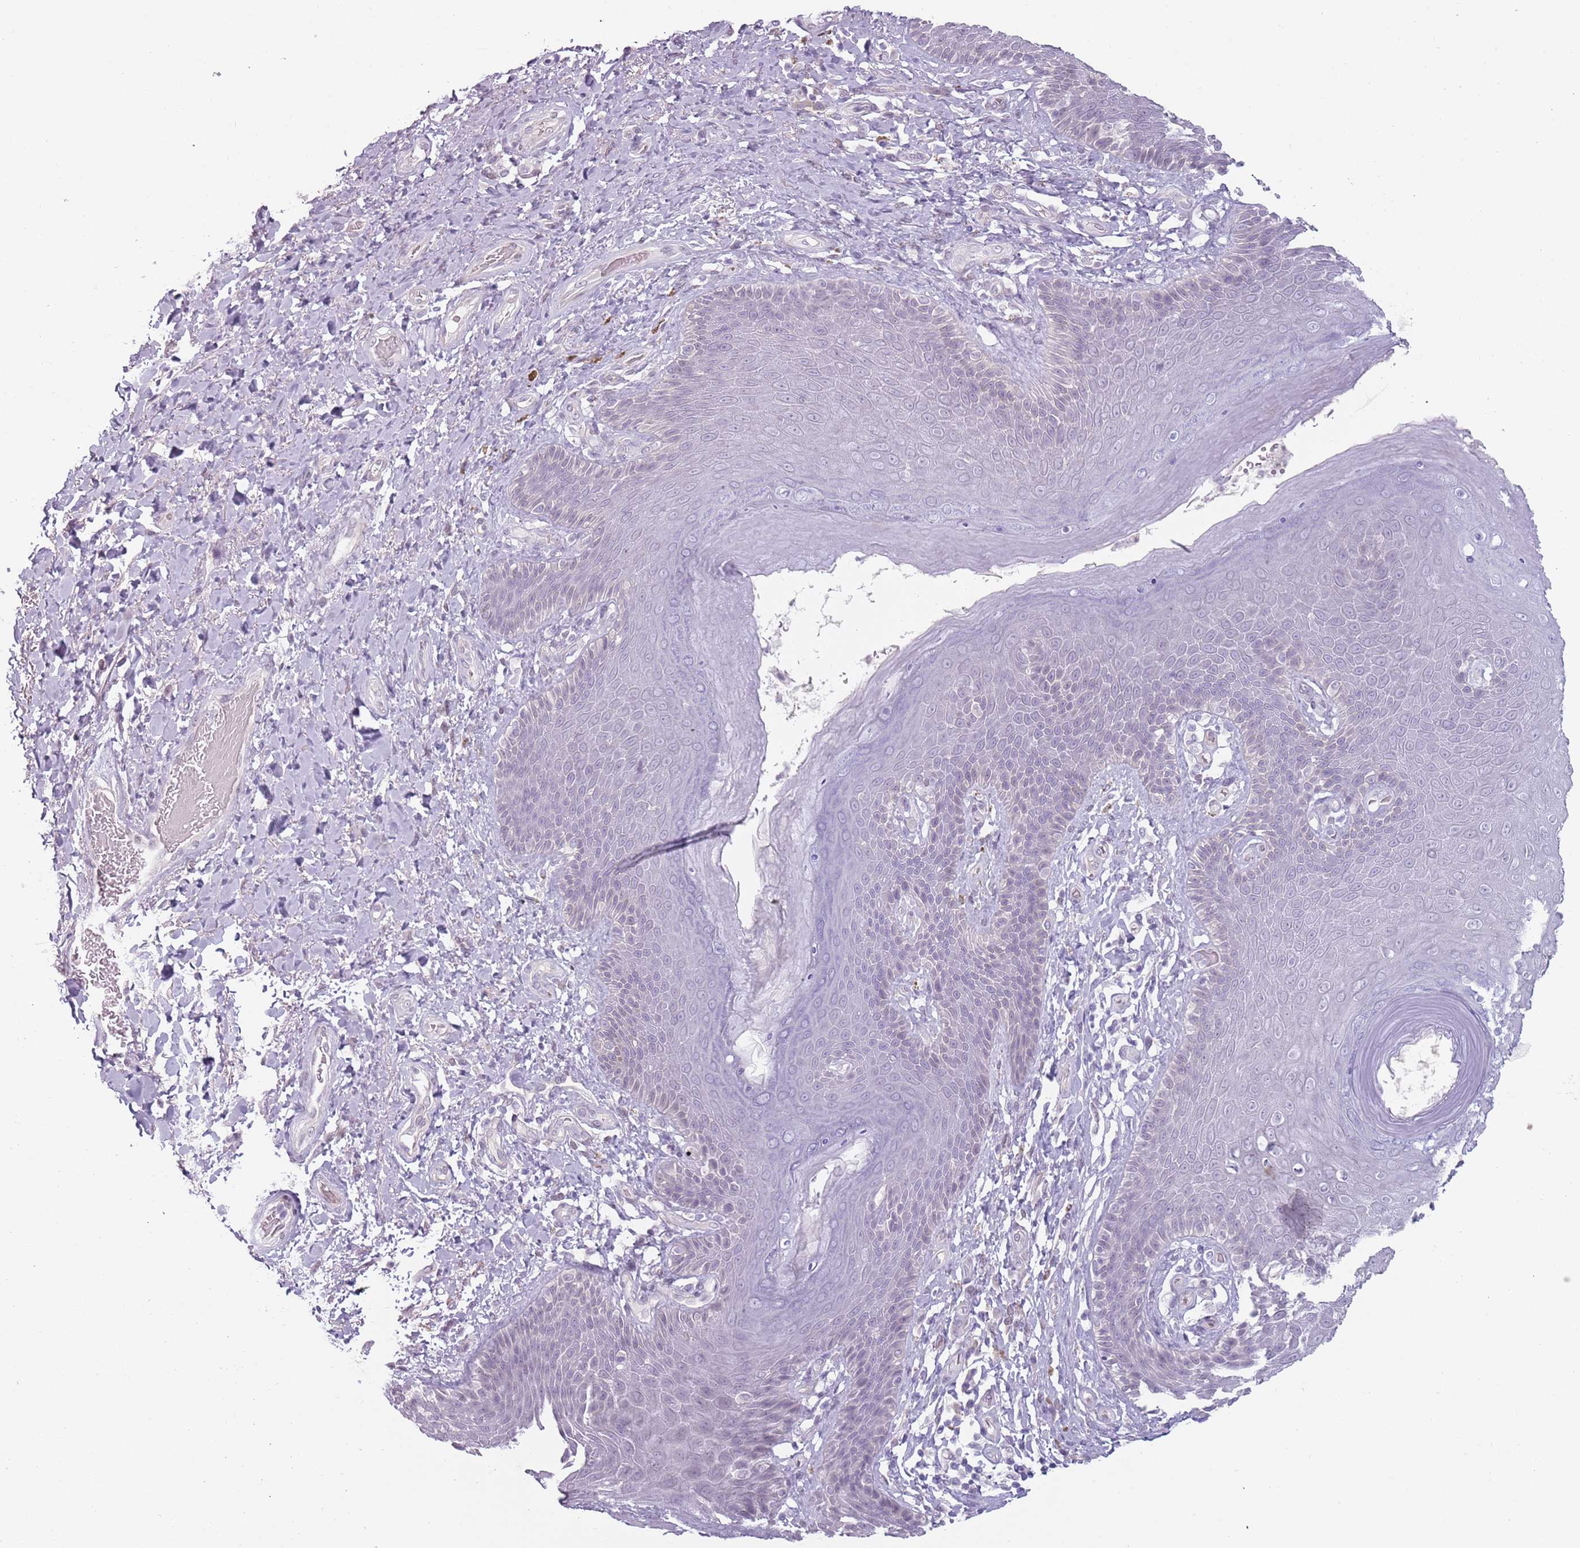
{"staining": {"intensity": "negative", "quantity": "none", "location": "none"}, "tissue": "skin", "cell_type": "Epidermal cells", "image_type": "normal", "snomed": [{"axis": "morphology", "description": "Normal tissue, NOS"}, {"axis": "topography", "description": "Anal"}], "caption": "Protein analysis of benign skin exhibits no significant expression in epidermal cells.", "gene": "RFX2", "patient": {"sex": "female", "age": 89}}